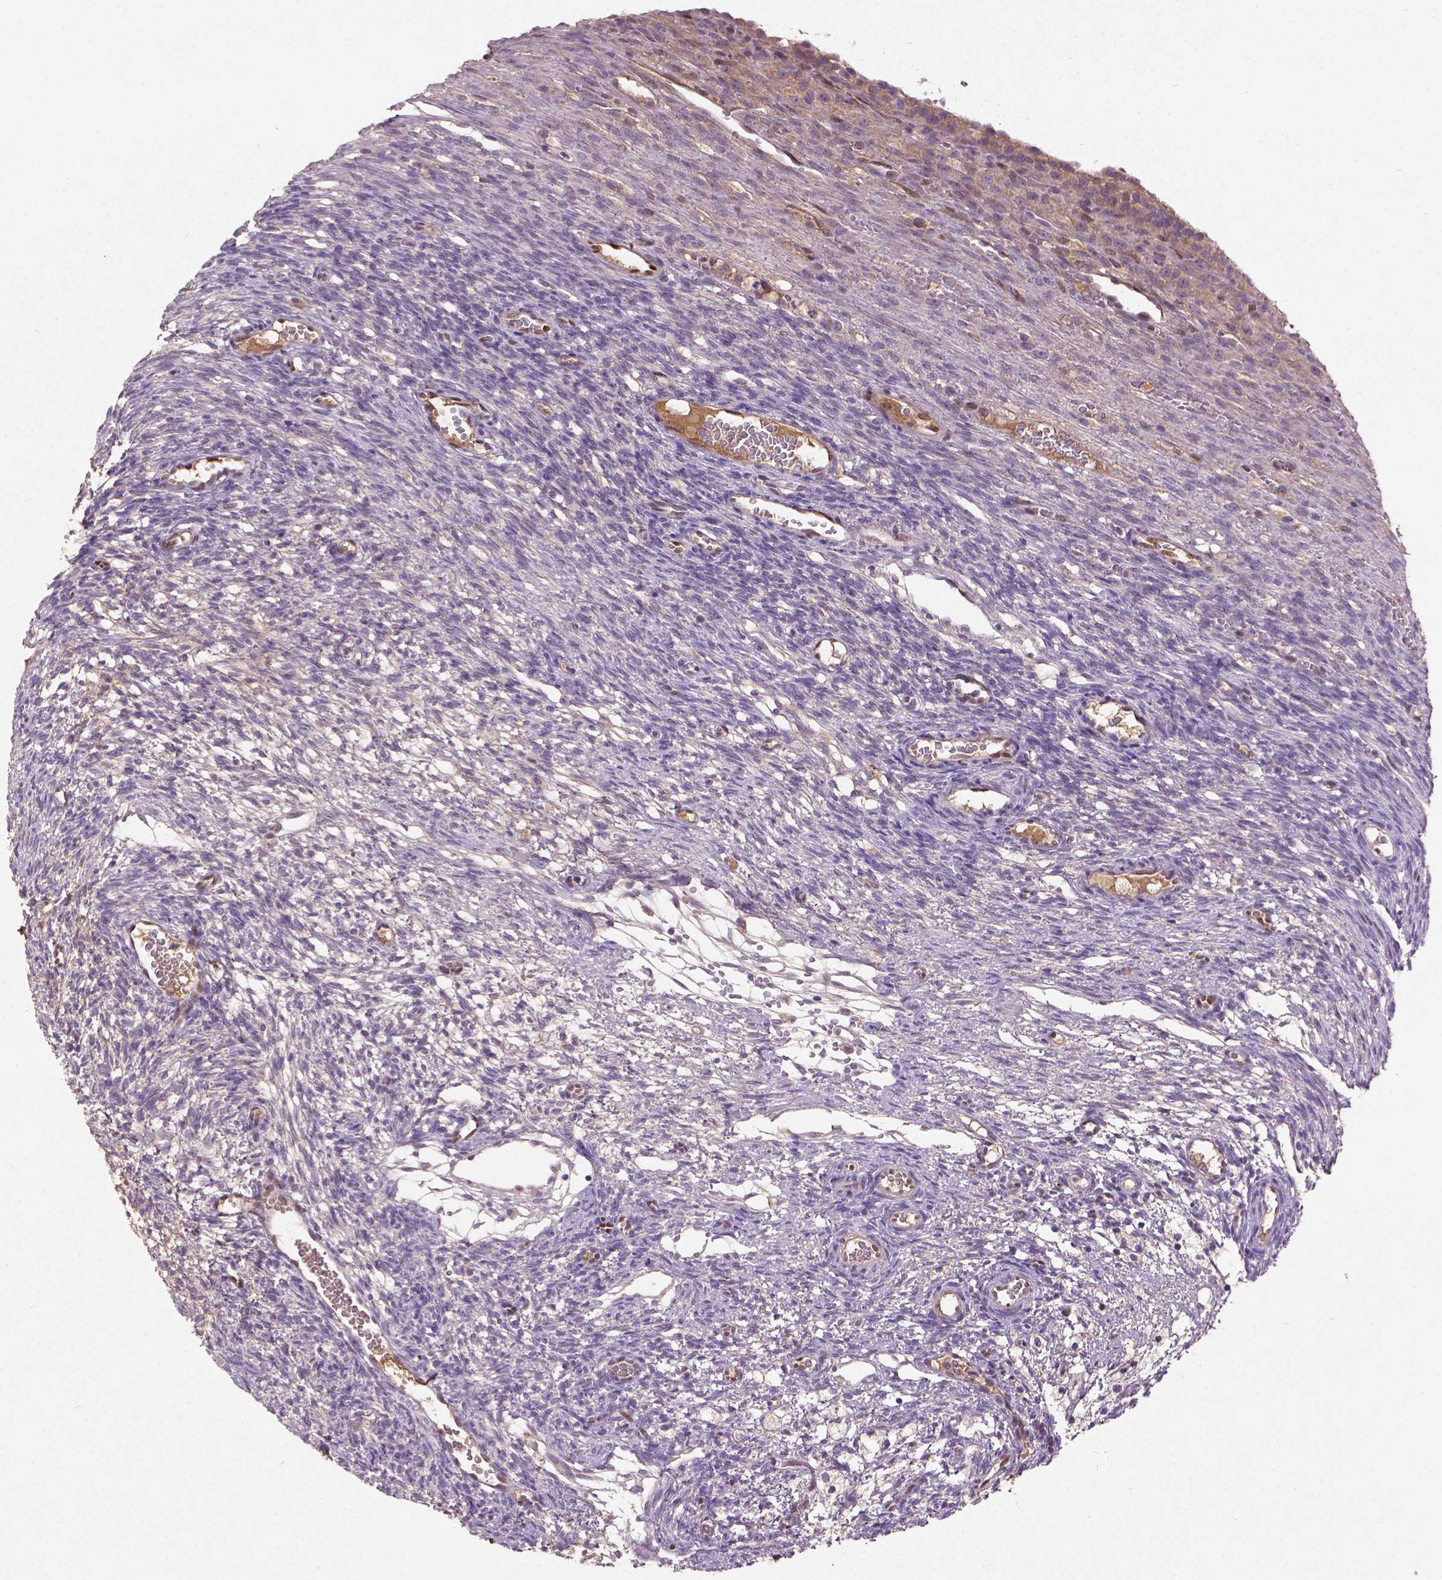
{"staining": {"intensity": "negative", "quantity": "none", "location": "none"}, "tissue": "ovary", "cell_type": "Ovarian stroma cells", "image_type": "normal", "snomed": [{"axis": "morphology", "description": "Normal tissue, NOS"}, {"axis": "topography", "description": "Ovary"}], "caption": "Human ovary stained for a protein using immunohistochemistry (IHC) exhibits no expression in ovarian stroma cells.", "gene": "SOX17", "patient": {"sex": "female", "age": 34}}